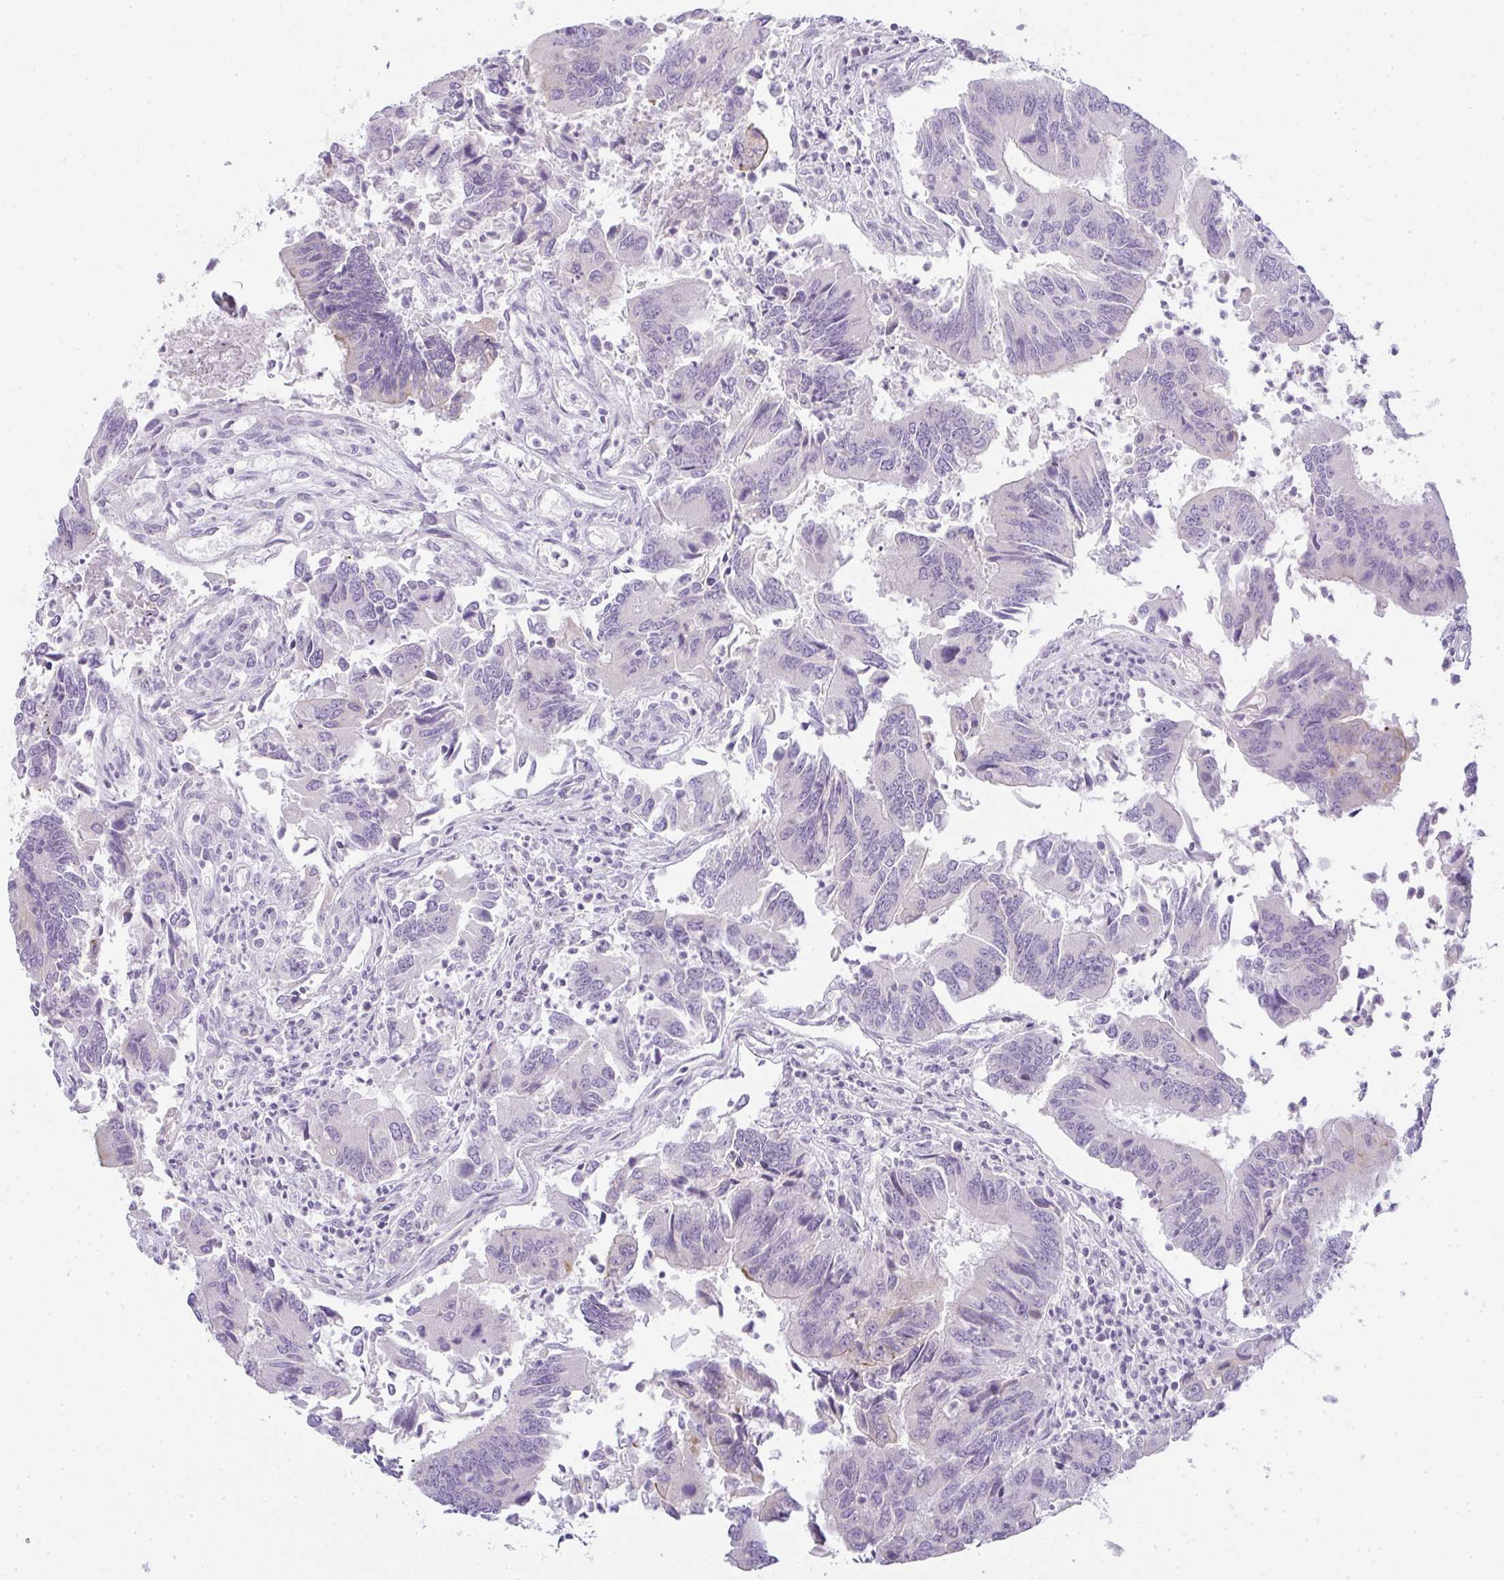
{"staining": {"intensity": "negative", "quantity": "none", "location": "none"}, "tissue": "colorectal cancer", "cell_type": "Tumor cells", "image_type": "cancer", "snomed": [{"axis": "morphology", "description": "Adenocarcinoma, NOS"}, {"axis": "topography", "description": "Colon"}], "caption": "An immunohistochemistry (IHC) micrograph of colorectal adenocarcinoma is shown. There is no staining in tumor cells of colorectal adenocarcinoma. Brightfield microscopy of IHC stained with DAB (brown) and hematoxylin (blue), captured at high magnification.", "gene": "SIRPB2", "patient": {"sex": "female", "age": 67}}